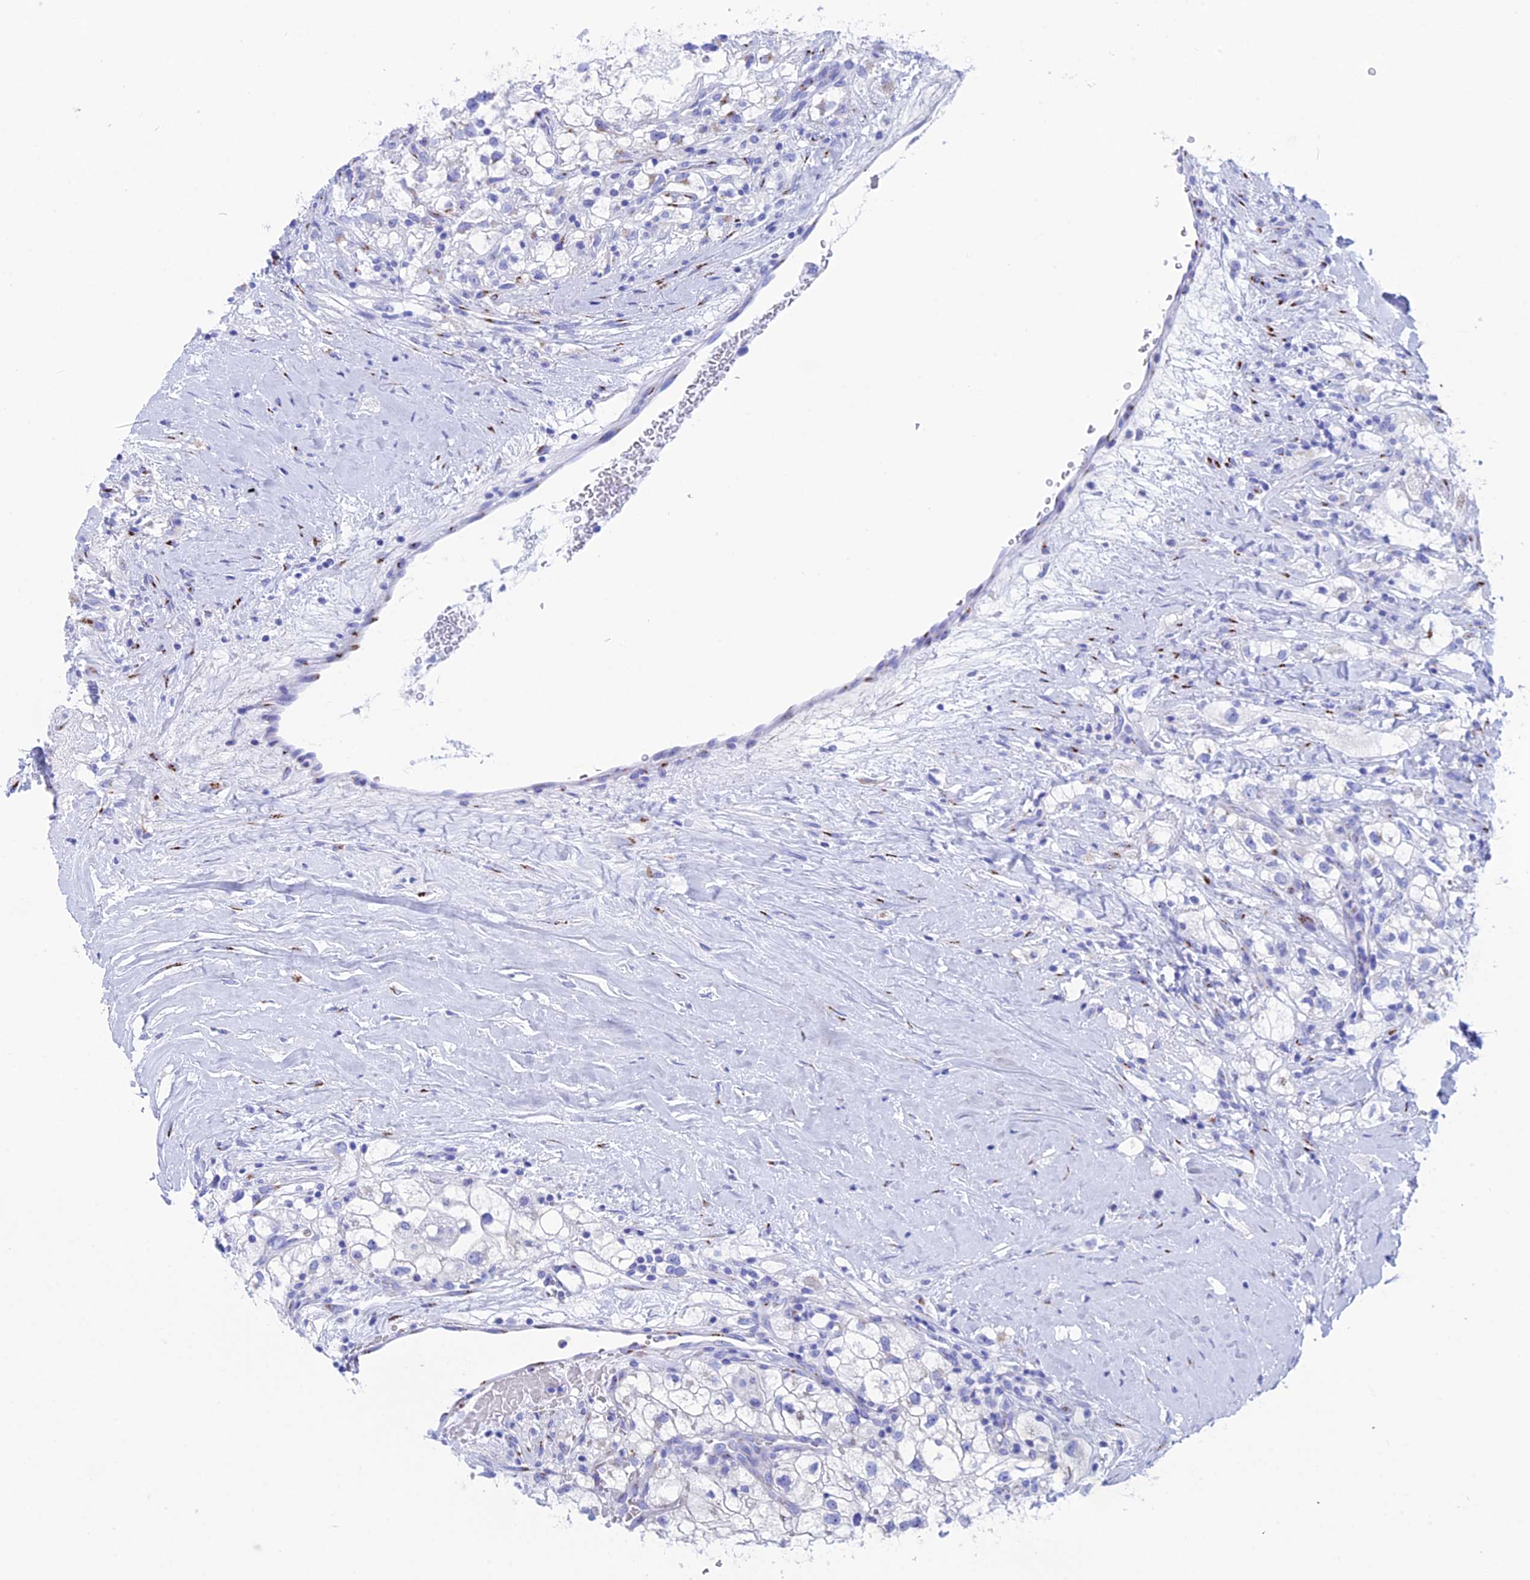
{"staining": {"intensity": "negative", "quantity": "none", "location": "none"}, "tissue": "renal cancer", "cell_type": "Tumor cells", "image_type": "cancer", "snomed": [{"axis": "morphology", "description": "Adenocarcinoma, NOS"}, {"axis": "topography", "description": "Kidney"}], "caption": "There is no significant expression in tumor cells of renal adenocarcinoma. Nuclei are stained in blue.", "gene": "ERICH4", "patient": {"sex": "male", "age": 59}}